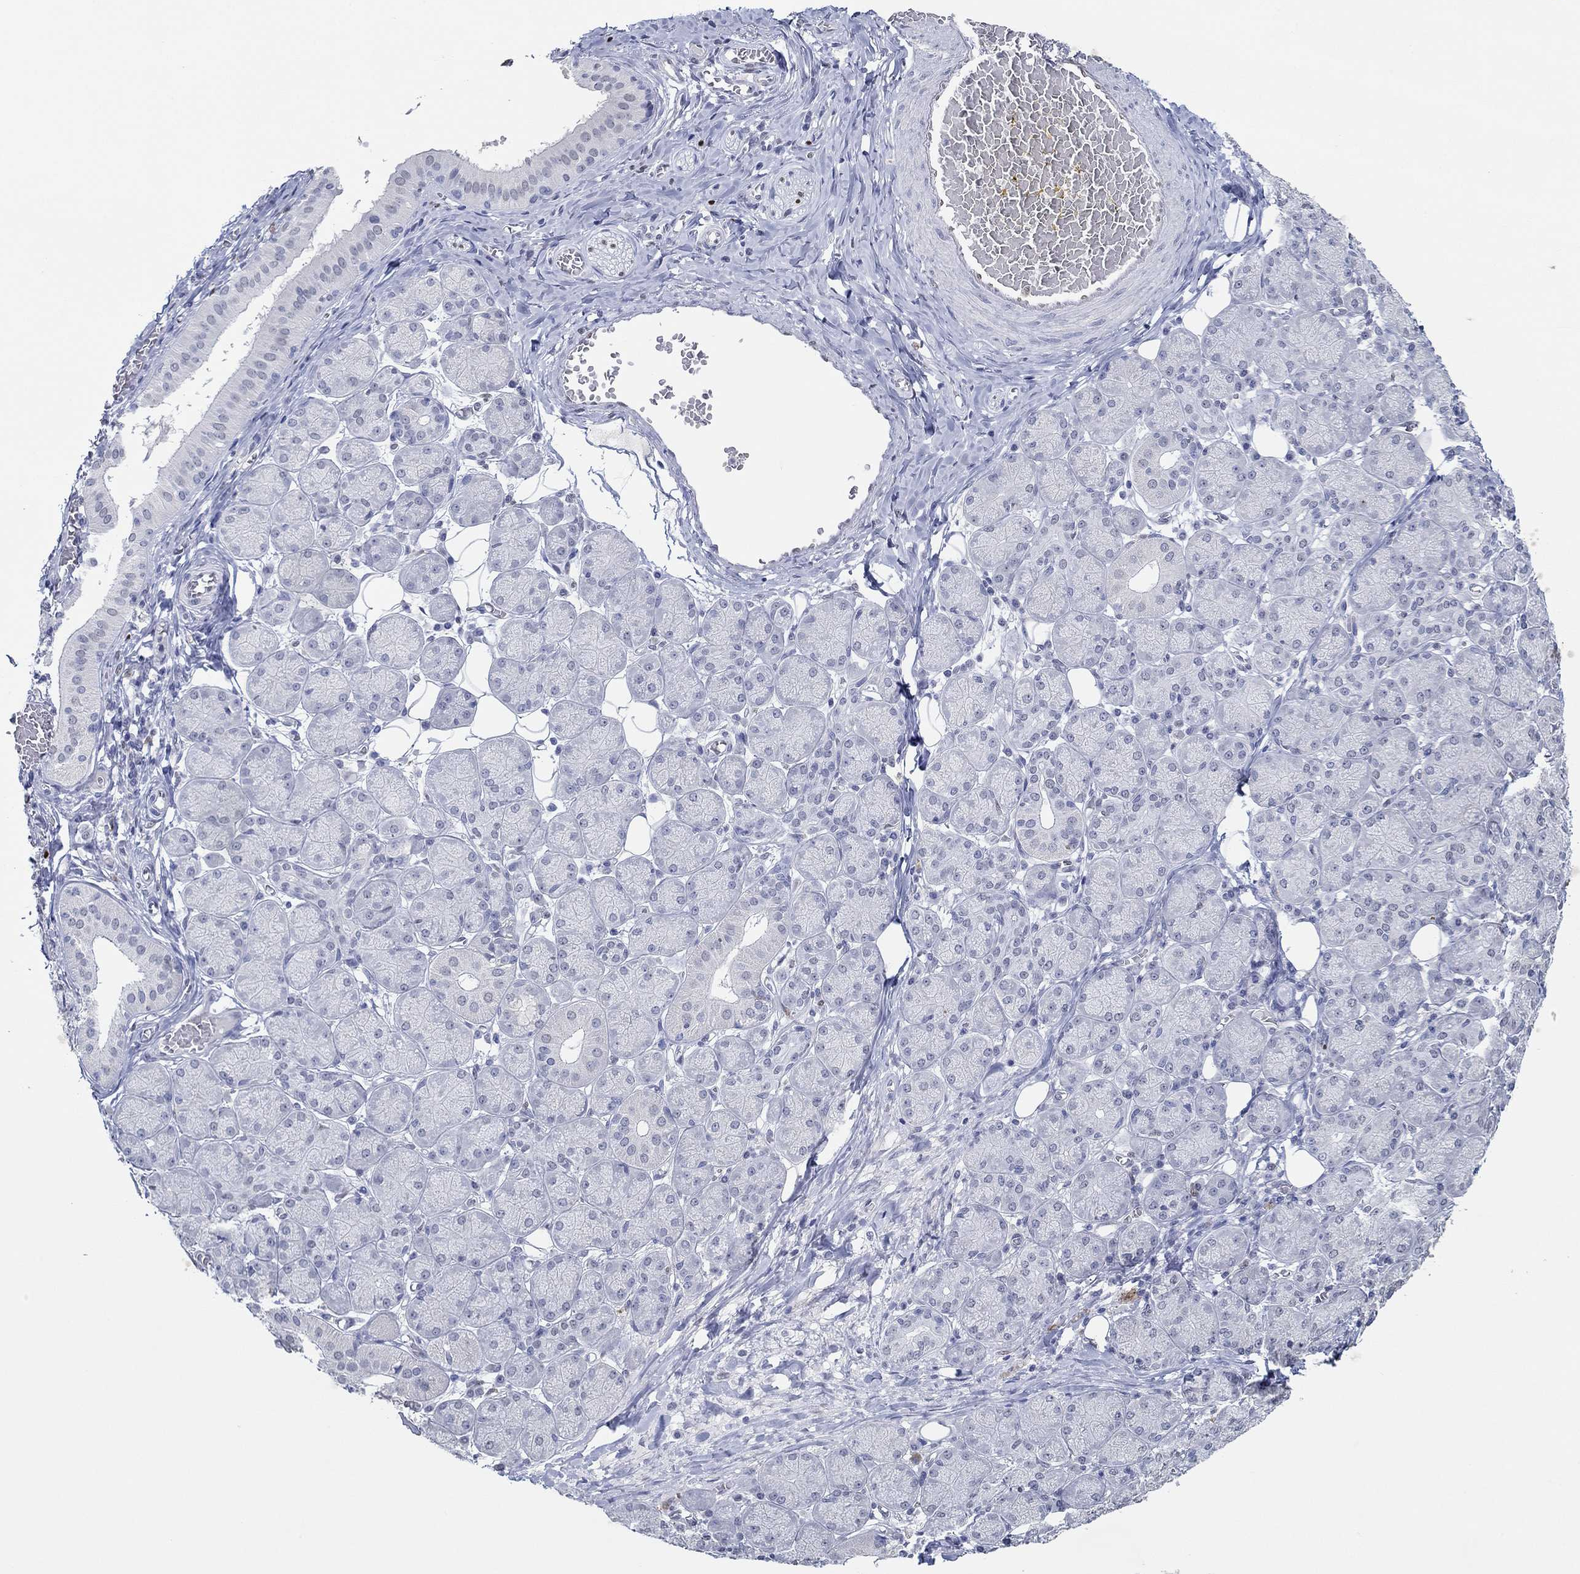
{"staining": {"intensity": "negative", "quantity": "none", "location": "none"}, "tissue": "salivary gland", "cell_type": "Glandular cells", "image_type": "normal", "snomed": [{"axis": "morphology", "description": "Normal tissue, NOS"}, {"axis": "topography", "description": "Salivary gland"}, {"axis": "topography", "description": "Peripheral nerve tissue"}], "caption": "Immunohistochemical staining of normal salivary gland exhibits no significant positivity in glandular cells.", "gene": "GATA2", "patient": {"sex": "female", "age": 24}}